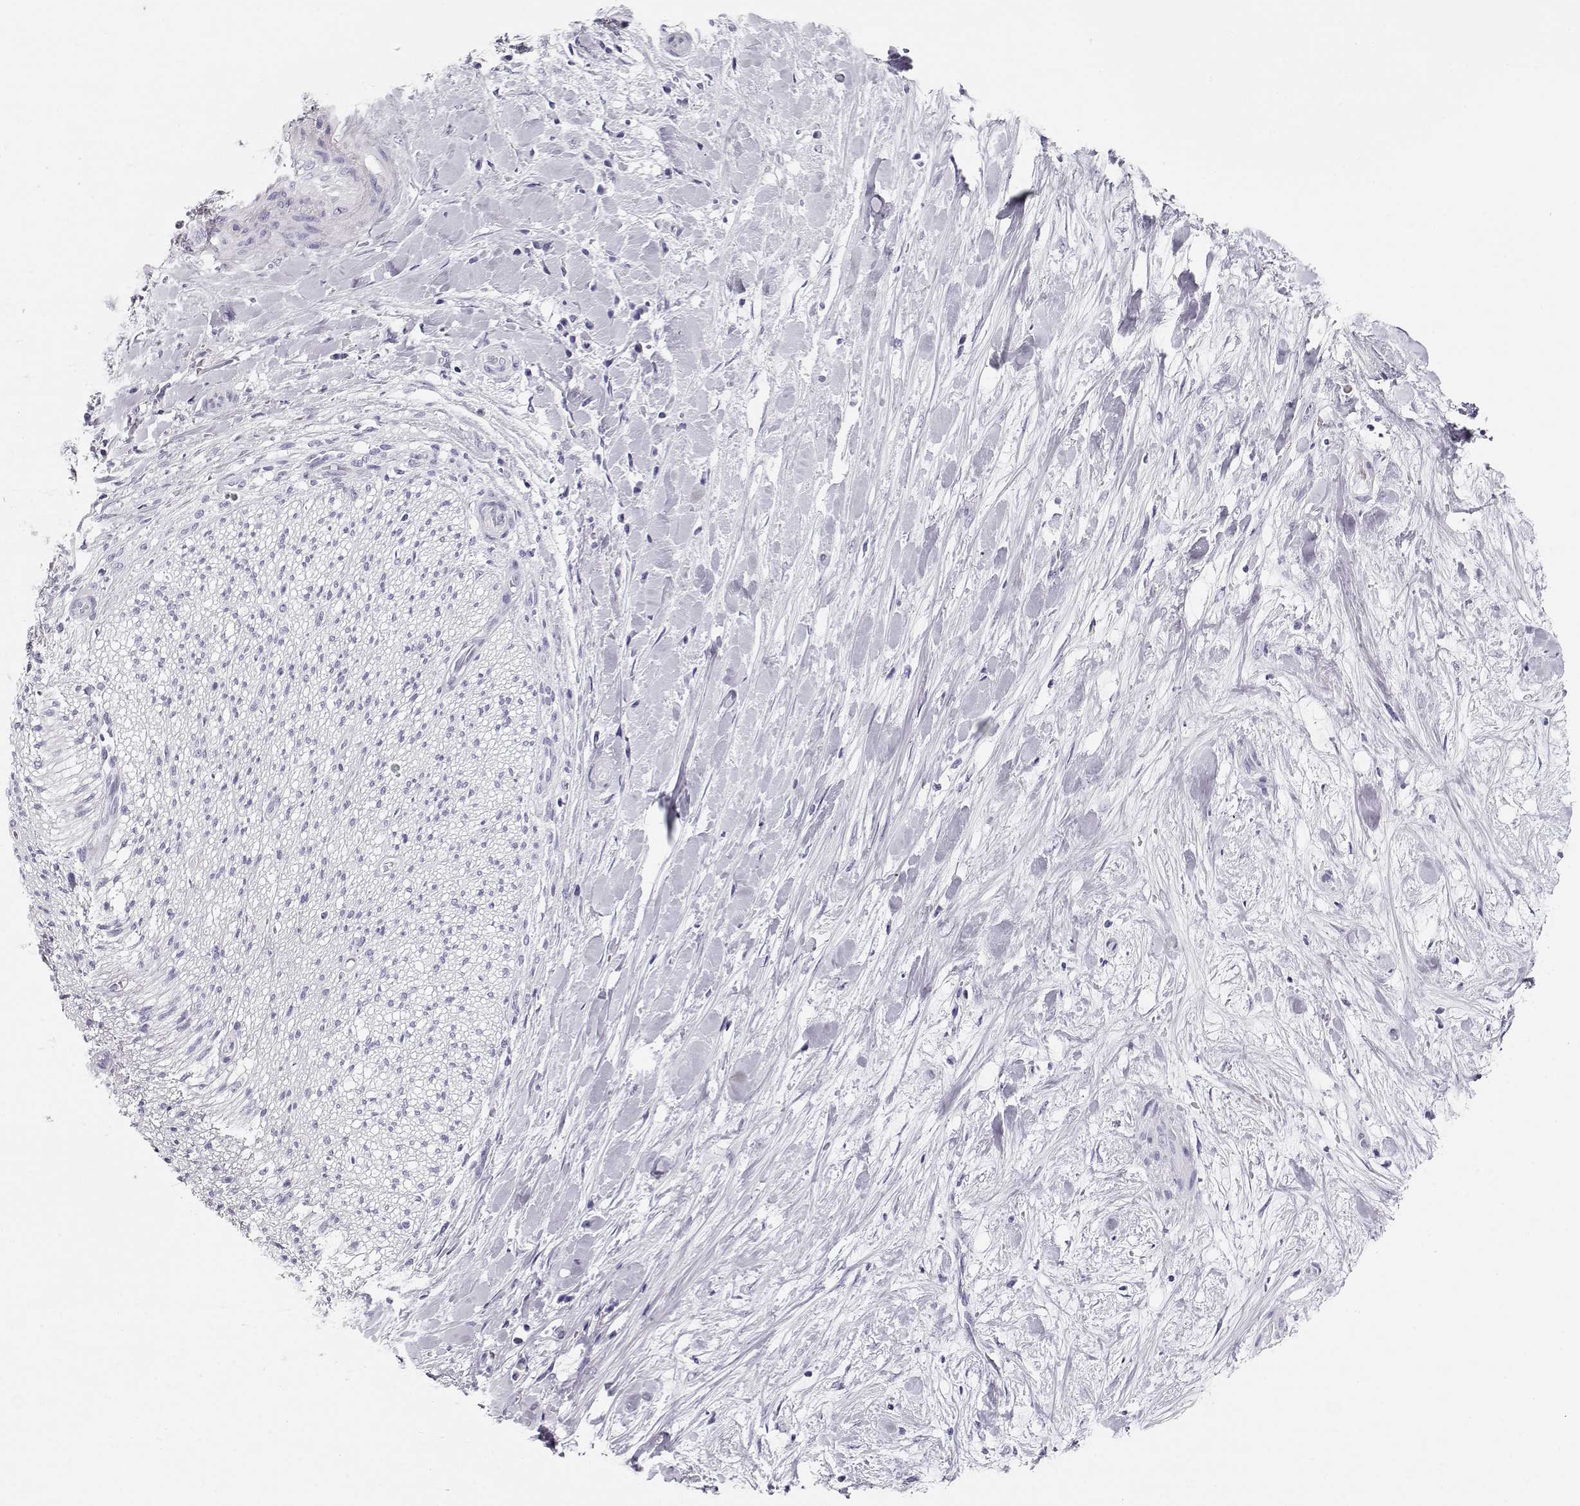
{"staining": {"intensity": "negative", "quantity": "none", "location": "none"}, "tissue": "liver cancer", "cell_type": "Tumor cells", "image_type": "cancer", "snomed": [{"axis": "morphology", "description": "Cholangiocarcinoma"}, {"axis": "topography", "description": "Liver"}], "caption": "An image of cholangiocarcinoma (liver) stained for a protein reveals no brown staining in tumor cells. (DAB (3,3'-diaminobenzidine) immunohistochemistry (IHC), high magnification).", "gene": "MAGEC1", "patient": {"sex": "female", "age": 73}}